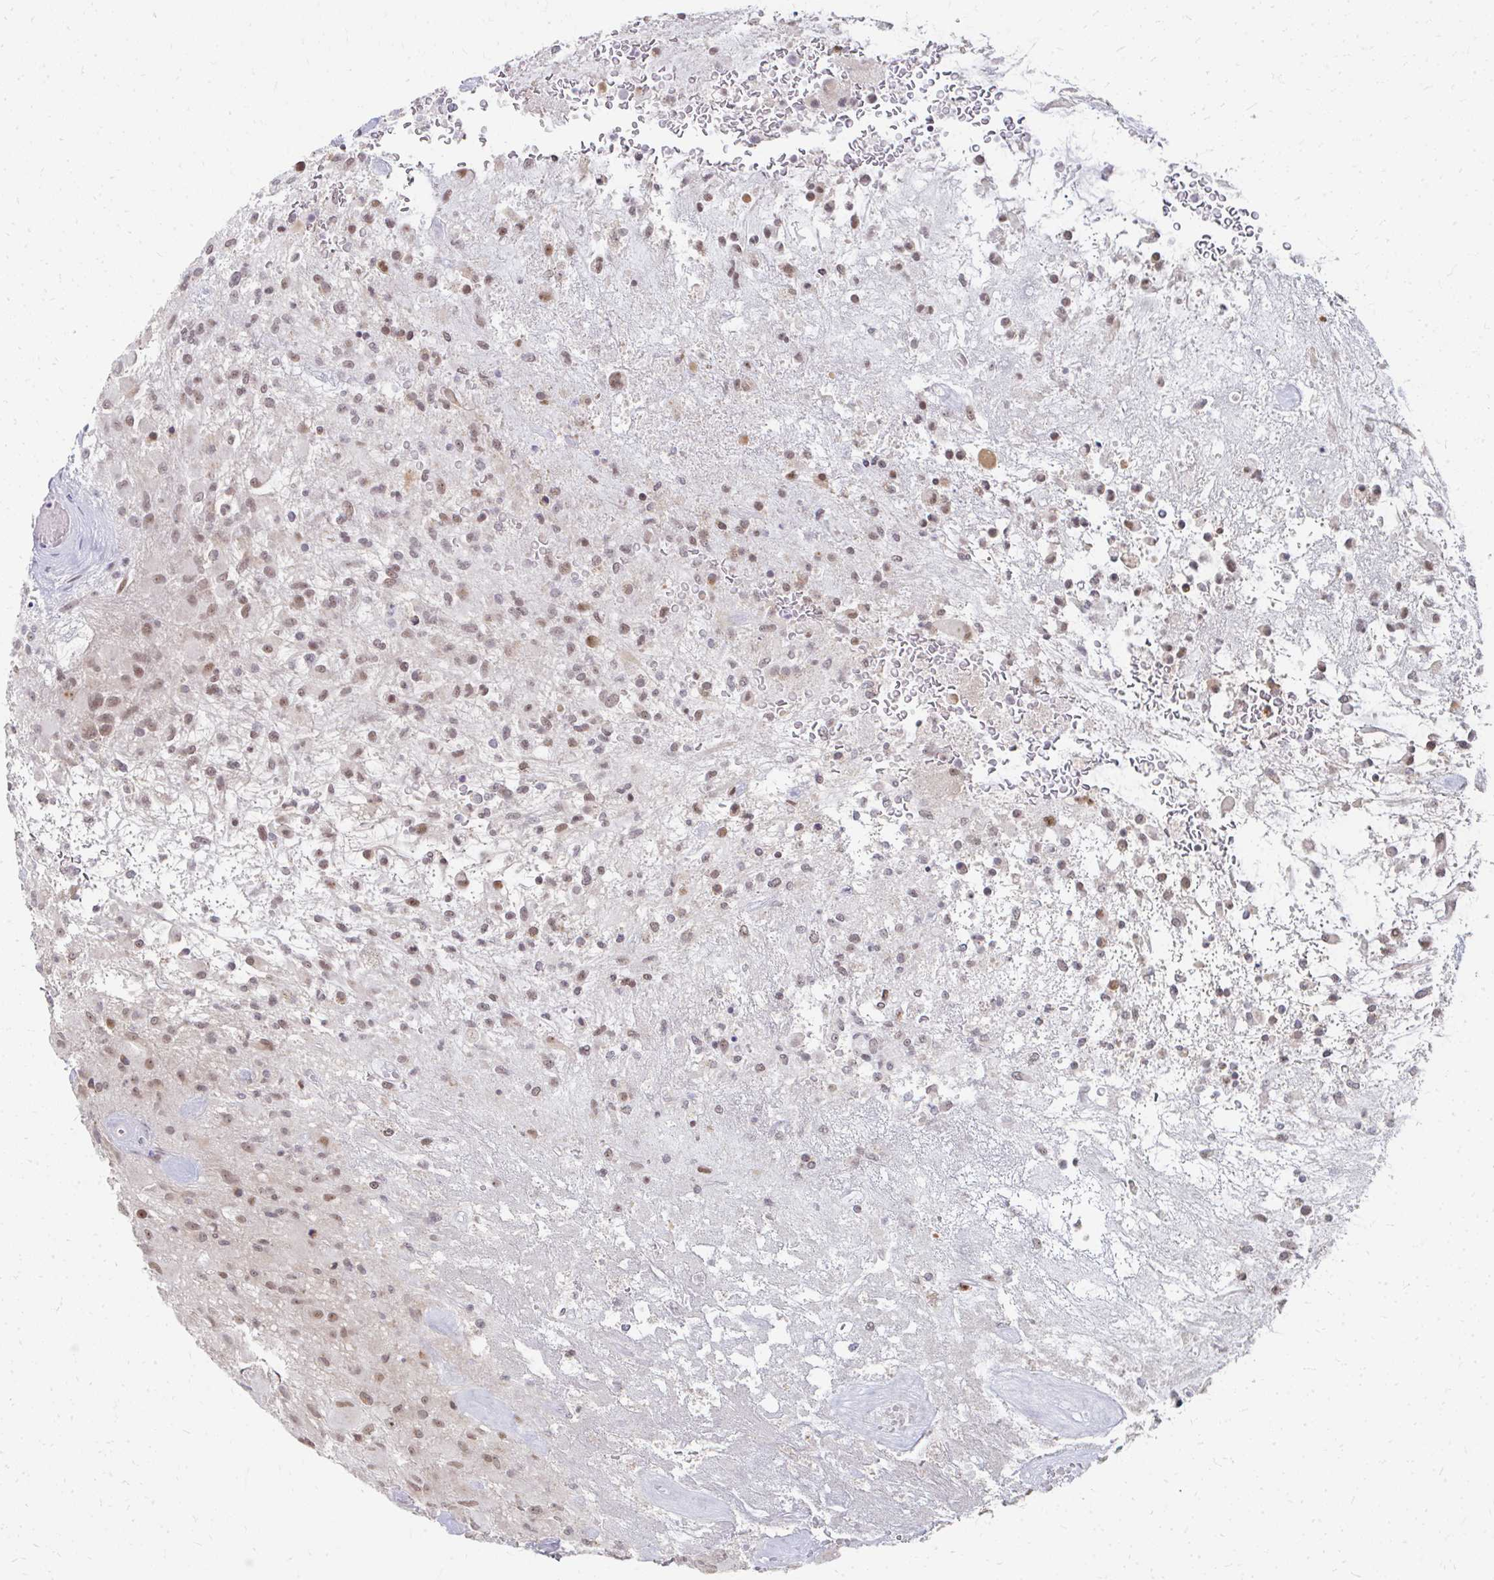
{"staining": {"intensity": "moderate", "quantity": "25%-75%", "location": "nuclear"}, "tissue": "glioma", "cell_type": "Tumor cells", "image_type": "cancer", "snomed": [{"axis": "morphology", "description": "Glioma, malignant, High grade"}, {"axis": "topography", "description": "Brain"}], "caption": "DAB (3,3'-diaminobenzidine) immunohistochemical staining of human glioma exhibits moderate nuclear protein staining in about 25%-75% of tumor cells. The protein of interest is shown in brown color, while the nuclei are stained blue.", "gene": "GTF2H1", "patient": {"sex": "female", "age": 67}}